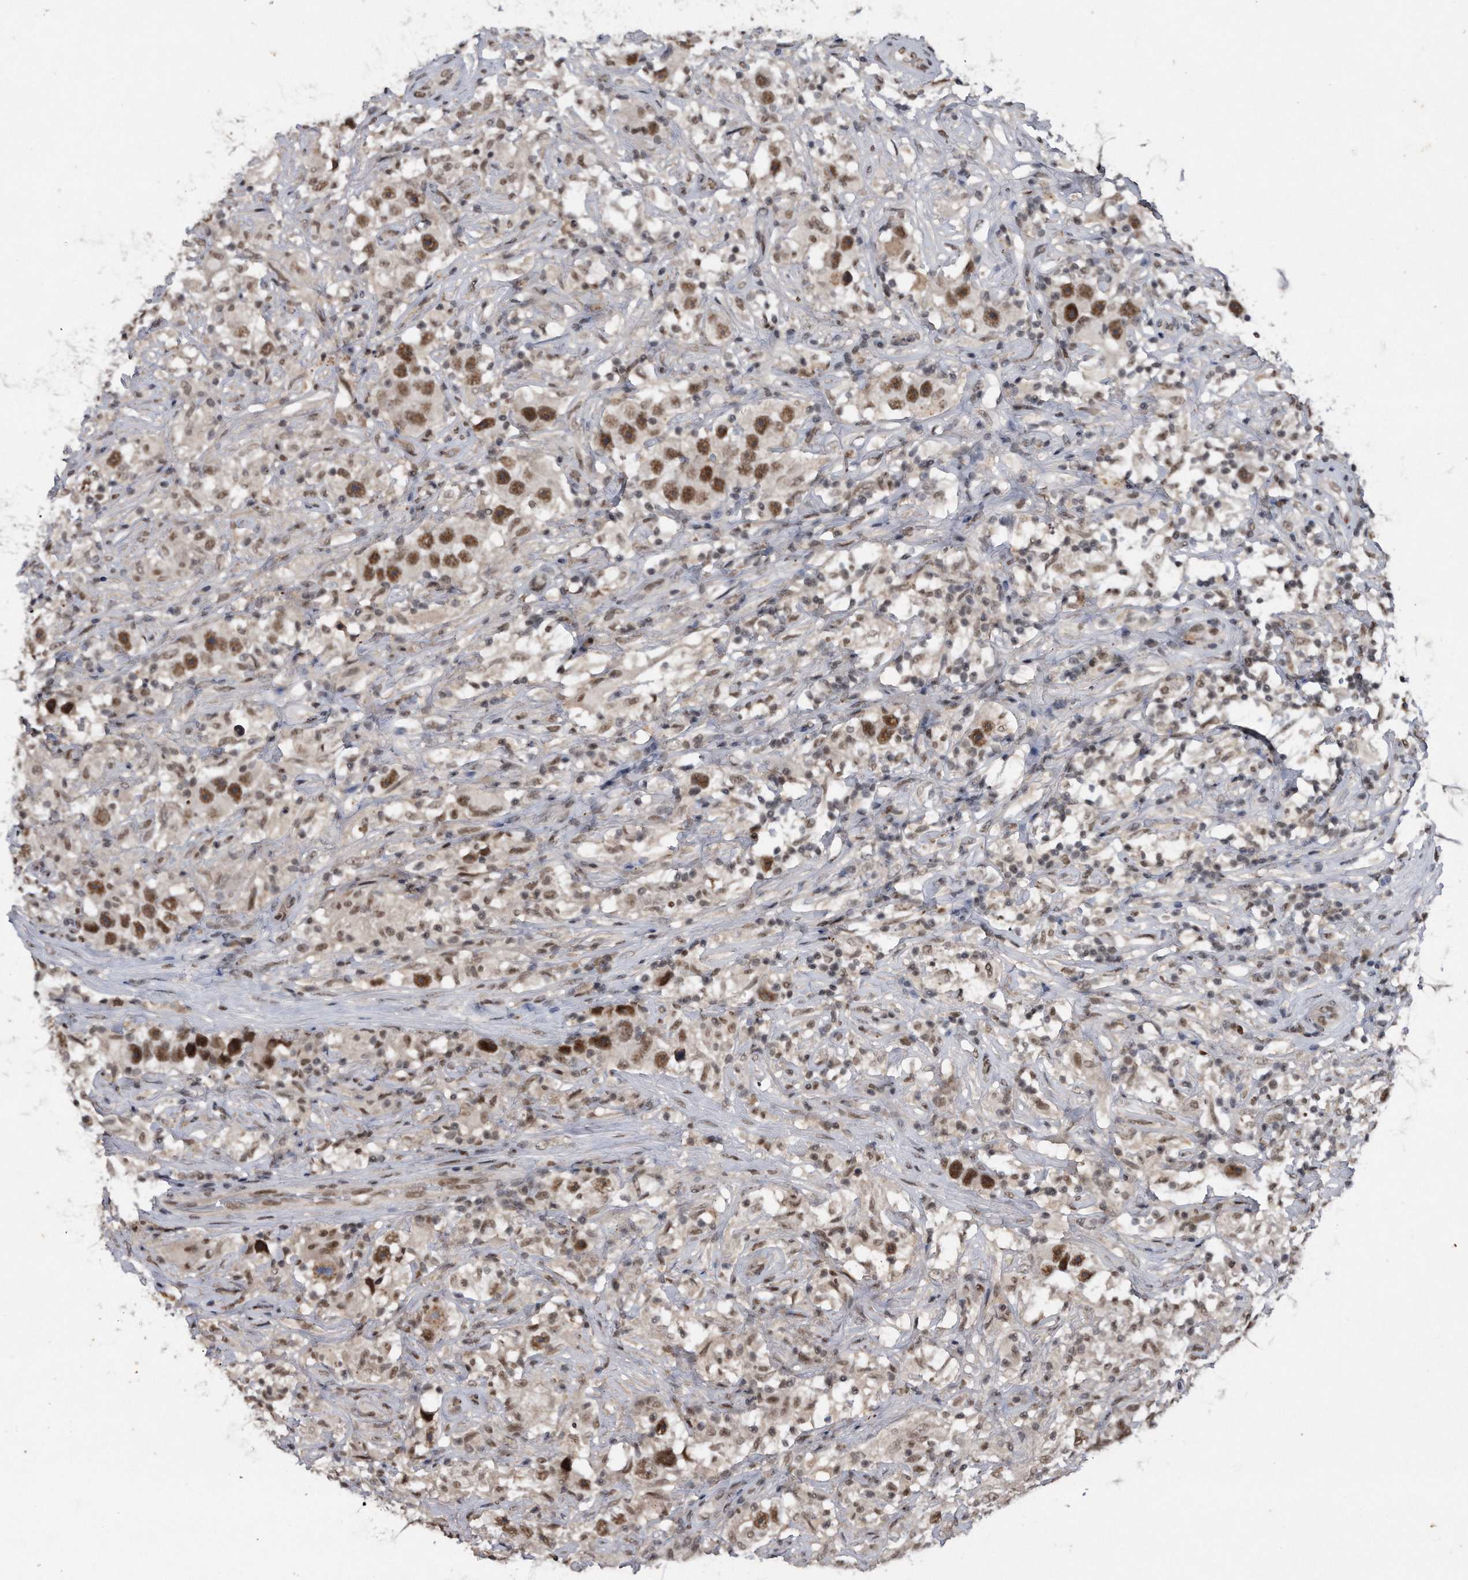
{"staining": {"intensity": "strong", "quantity": ">75%", "location": "nuclear"}, "tissue": "testis cancer", "cell_type": "Tumor cells", "image_type": "cancer", "snomed": [{"axis": "morphology", "description": "Seminoma, NOS"}, {"axis": "topography", "description": "Testis"}], "caption": "Protein positivity by immunohistochemistry (IHC) reveals strong nuclear staining in about >75% of tumor cells in testis cancer (seminoma).", "gene": "VIRMA", "patient": {"sex": "male", "age": 49}}